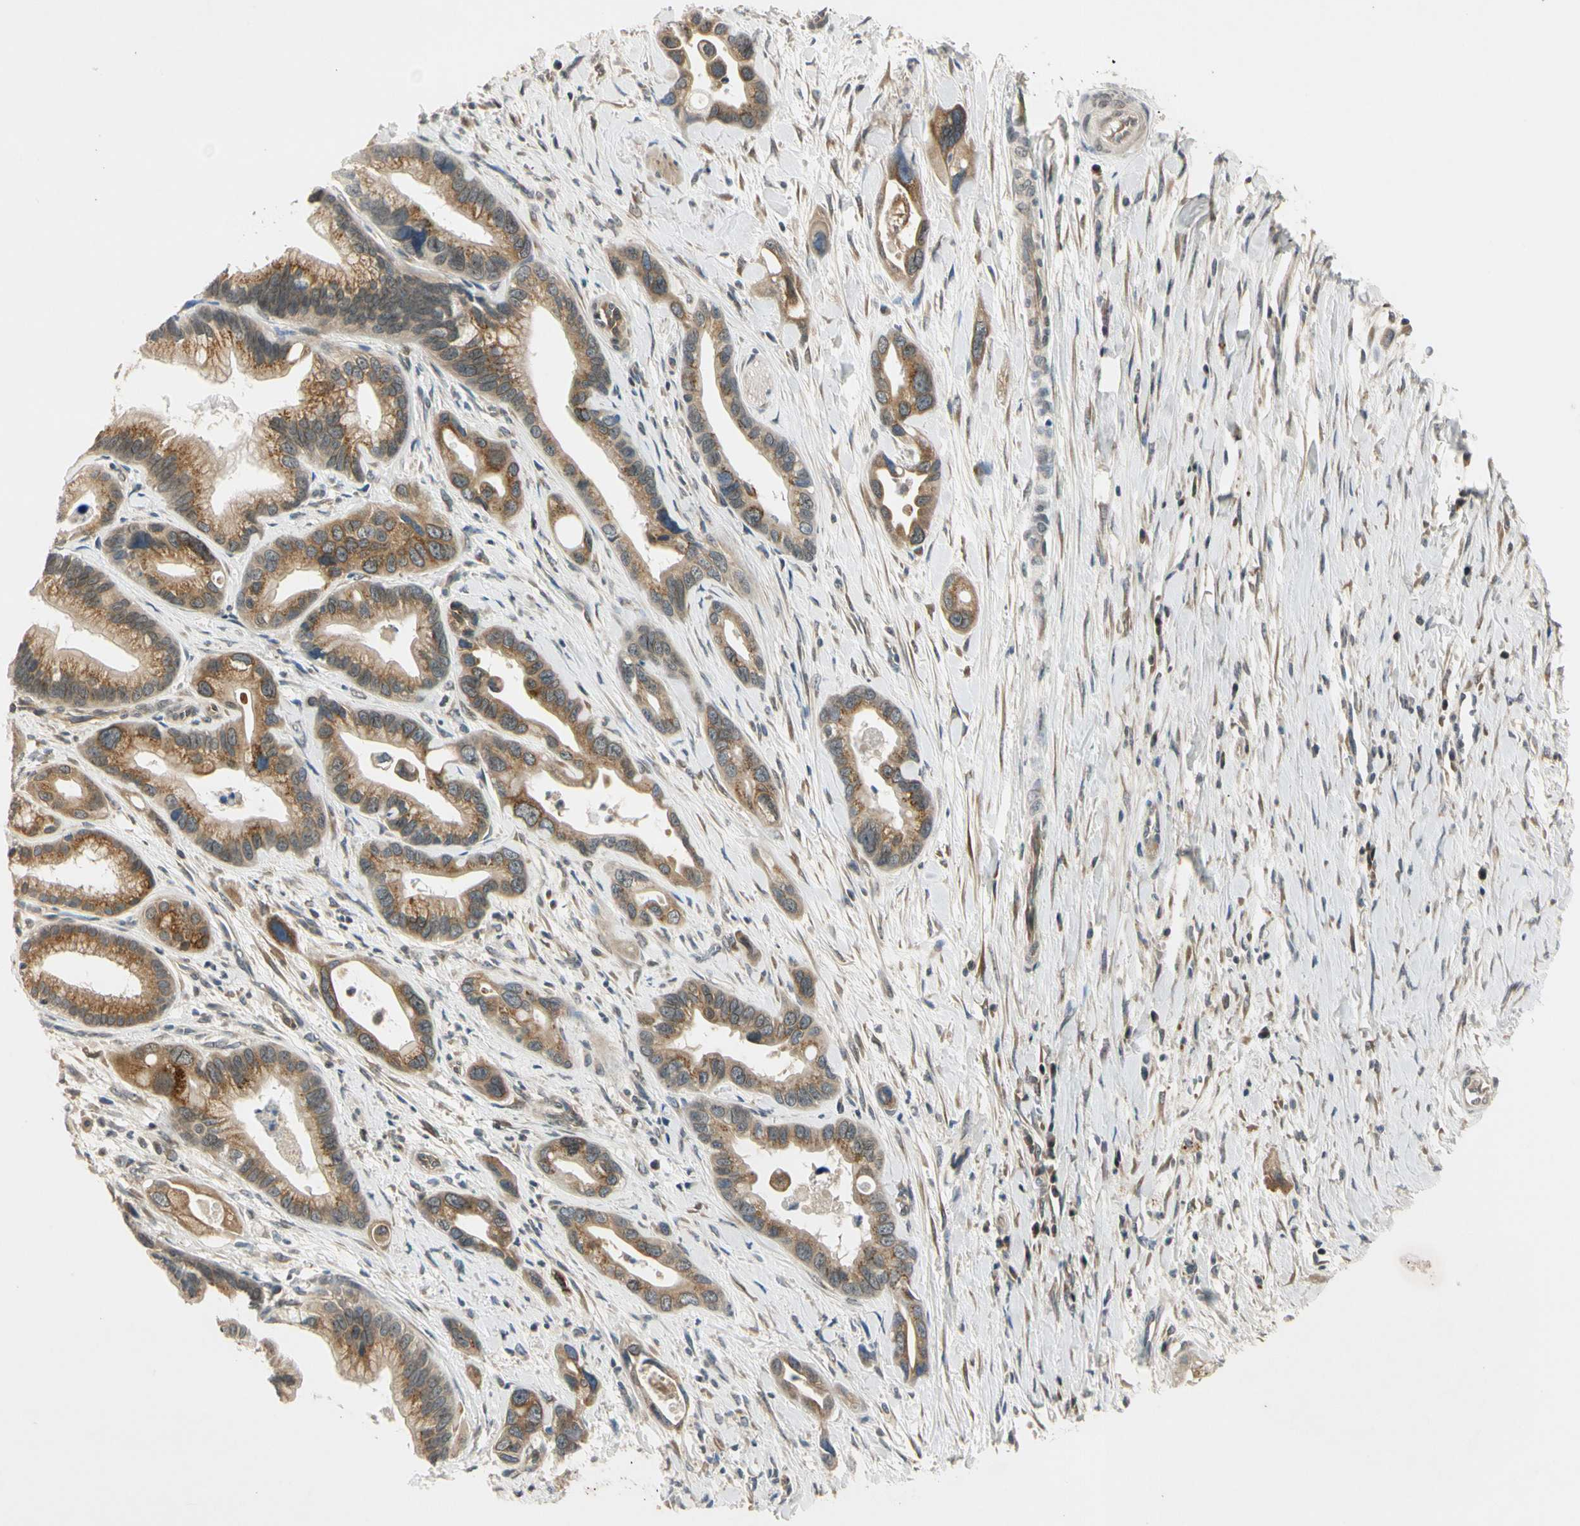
{"staining": {"intensity": "strong", "quantity": ">75%", "location": "cytoplasmic/membranous"}, "tissue": "pancreatic cancer", "cell_type": "Tumor cells", "image_type": "cancer", "snomed": [{"axis": "morphology", "description": "Adenocarcinoma, NOS"}, {"axis": "topography", "description": "Pancreas"}], "caption": "Human pancreatic adenocarcinoma stained with a brown dye exhibits strong cytoplasmic/membranous positive staining in approximately >75% of tumor cells.", "gene": "RPS6KB2", "patient": {"sex": "female", "age": 77}}